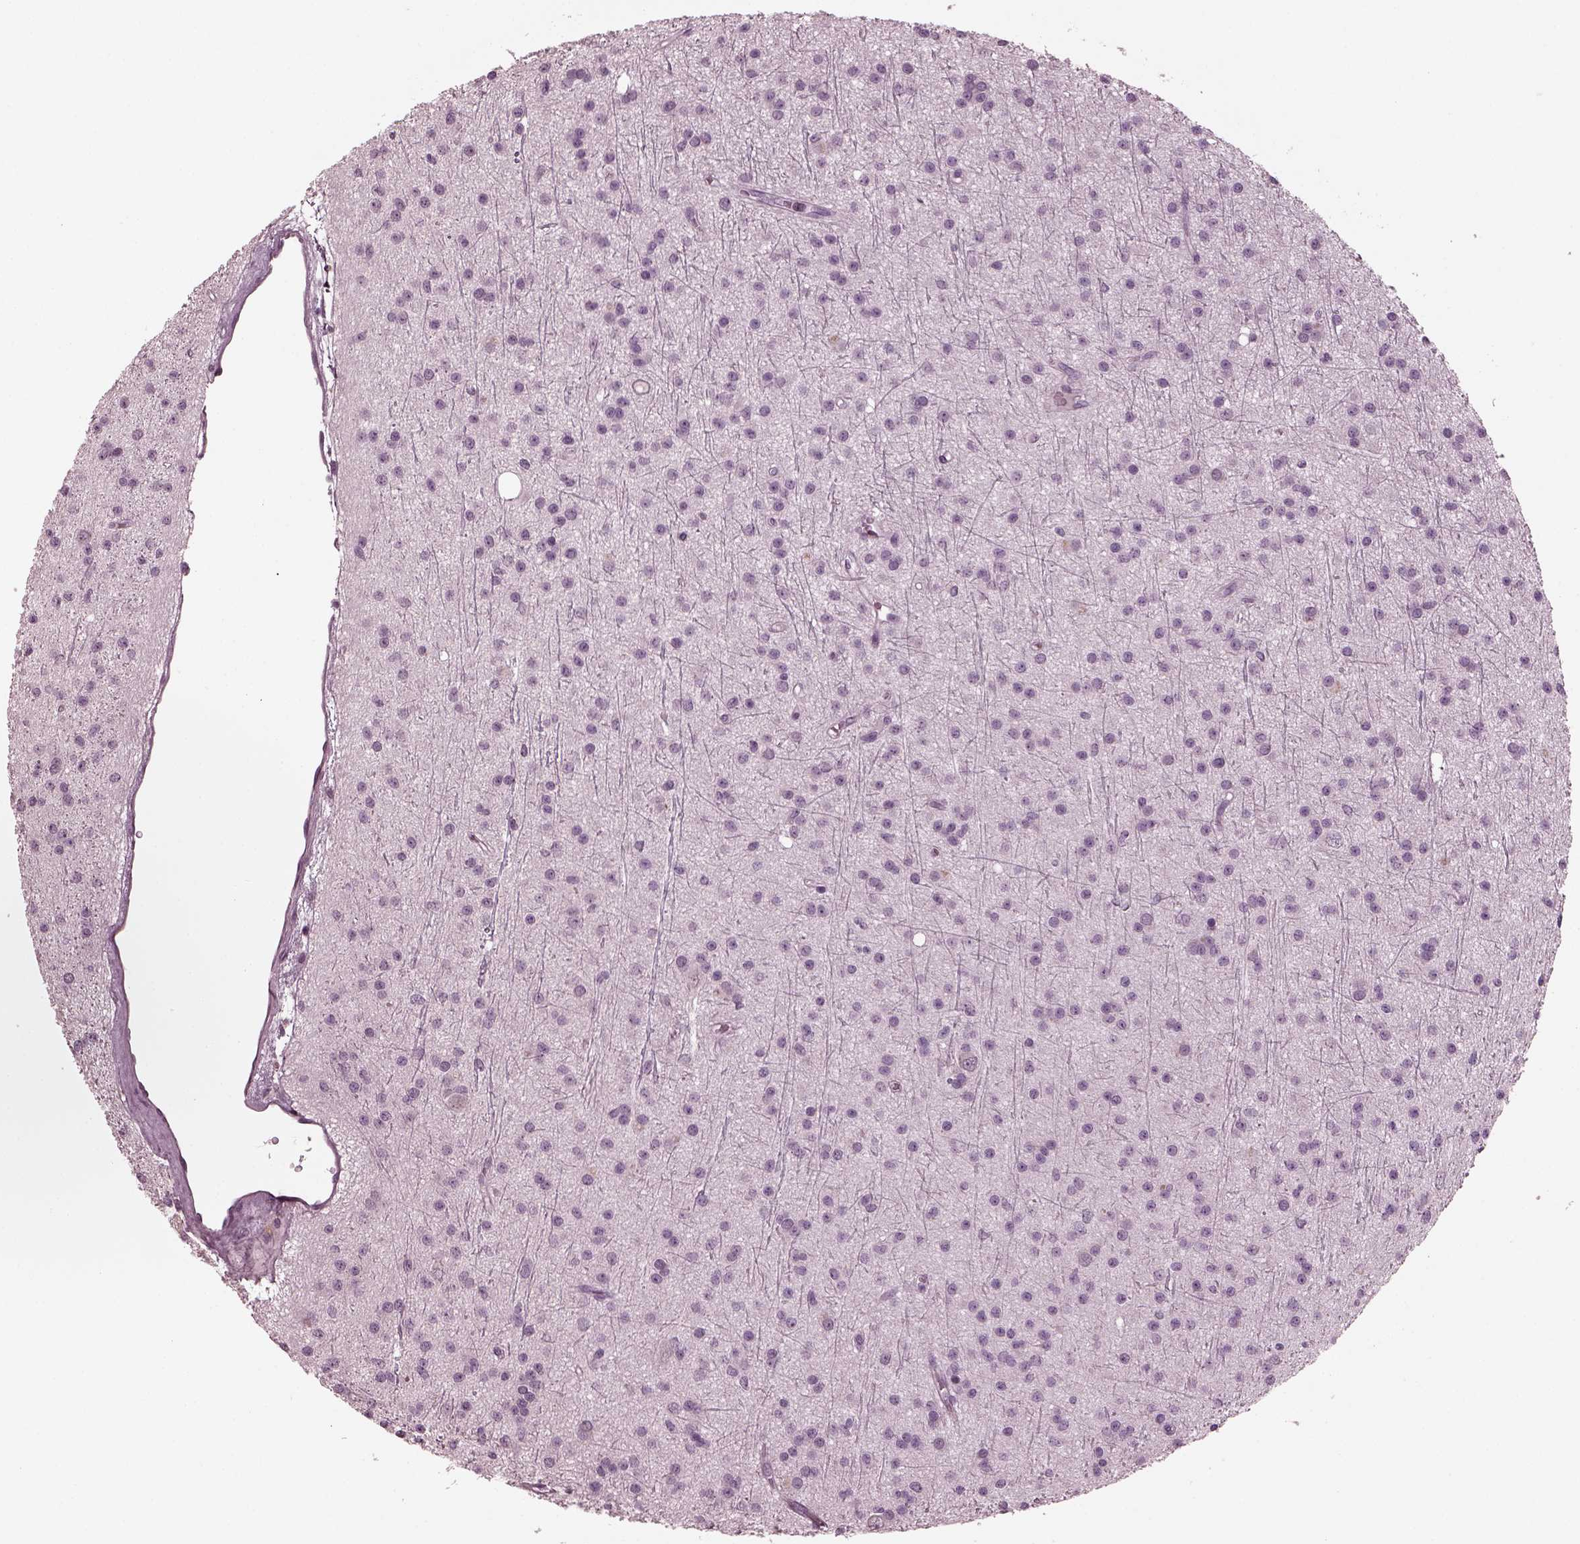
{"staining": {"intensity": "negative", "quantity": "none", "location": "none"}, "tissue": "glioma", "cell_type": "Tumor cells", "image_type": "cancer", "snomed": [{"axis": "morphology", "description": "Glioma, malignant, Low grade"}, {"axis": "topography", "description": "Brain"}], "caption": "This is an IHC histopathology image of human malignant glioma (low-grade). There is no expression in tumor cells.", "gene": "MIB2", "patient": {"sex": "male", "age": 27}}